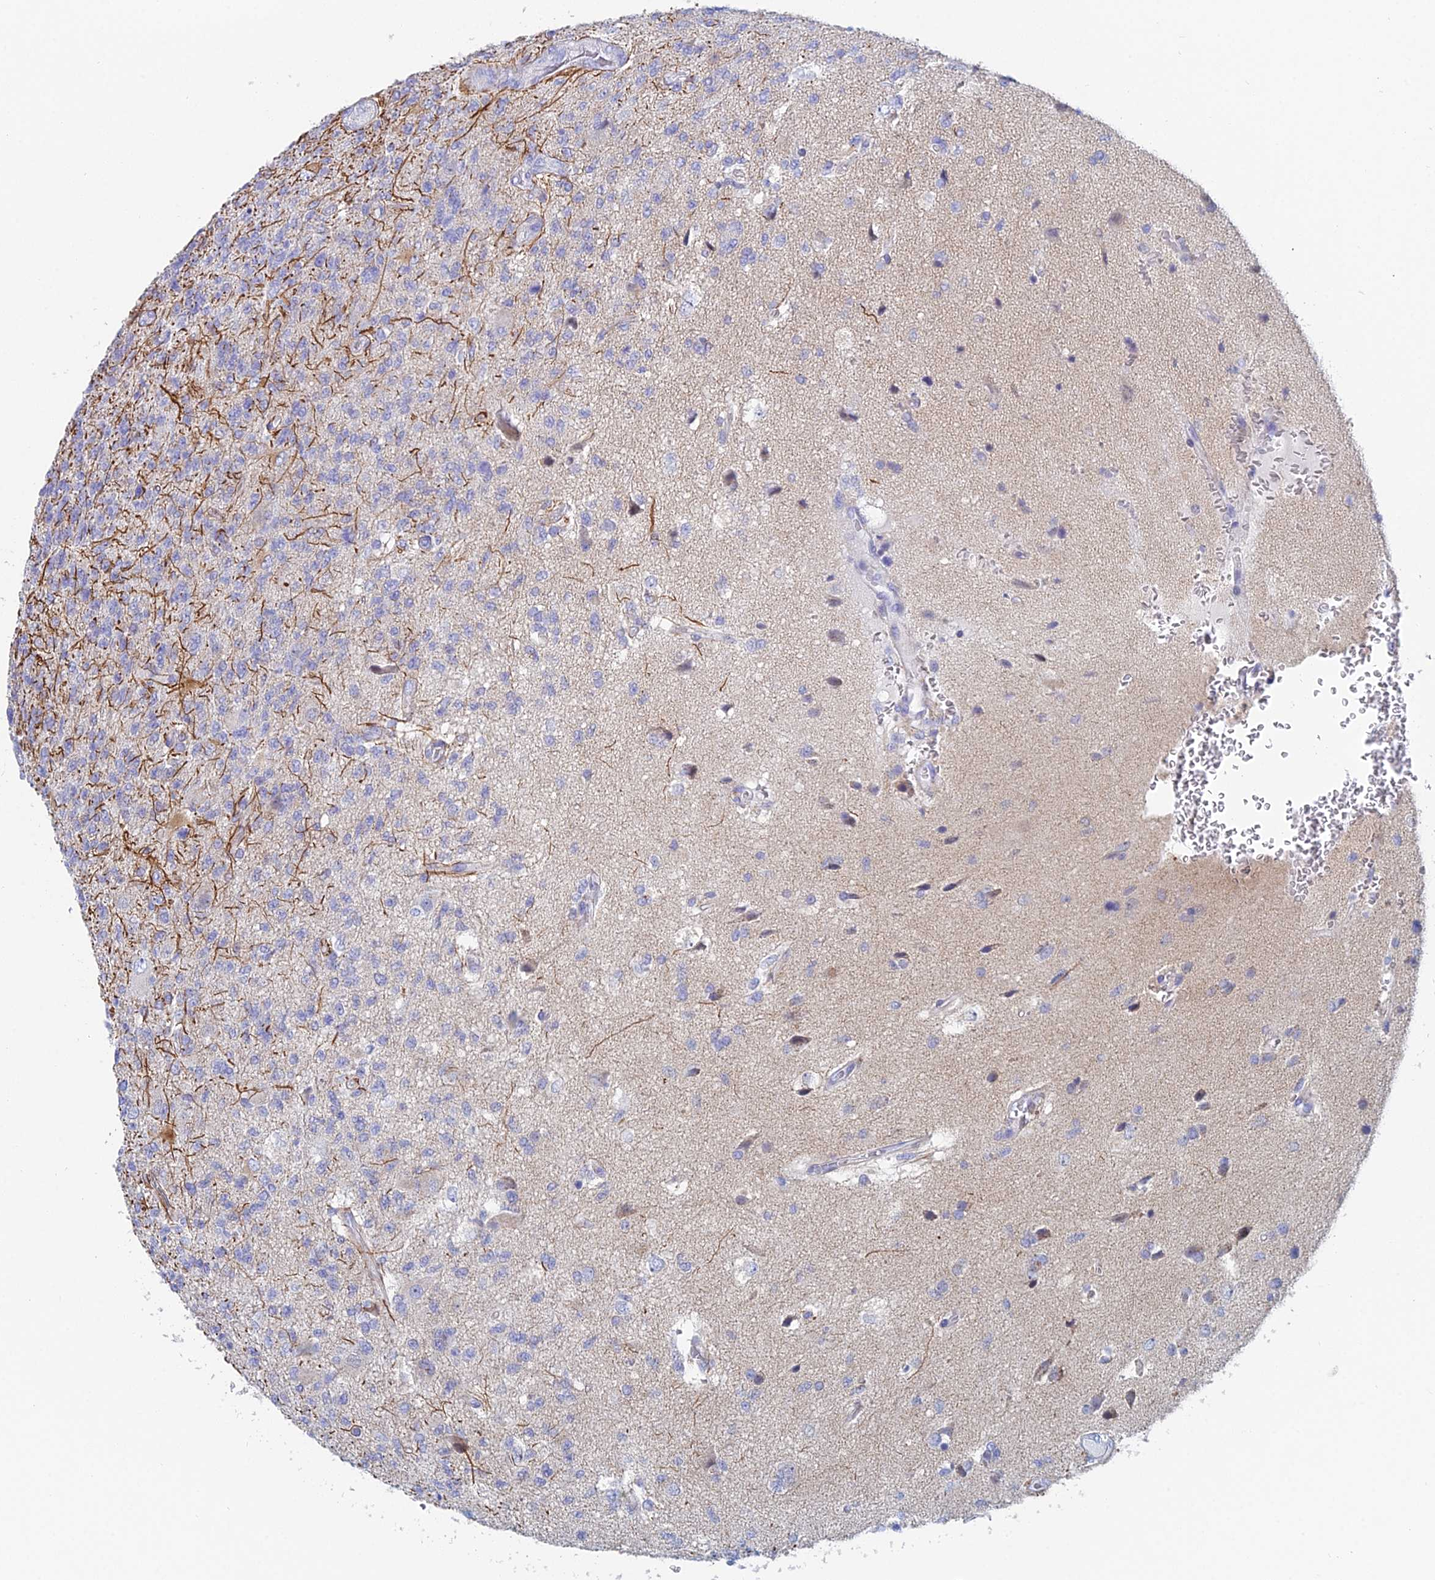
{"staining": {"intensity": "negative", "quantity": "none", "location": "none"}, "tissue": "glioma", "cell_type": "Tumor cells", "image_type": "cancer", "snomed": [{"axis": "morphology", "description": "Glioma, malignant, High grade"}, {"axis": "topography", "description": "Brain"}], "caption": "Immunohistochemical staining of malignant glioma (high-grade) displays no significant positivity in tumor cells.", "gene": "ACSM1", "patient": {"sex": "male", "age": 56}}